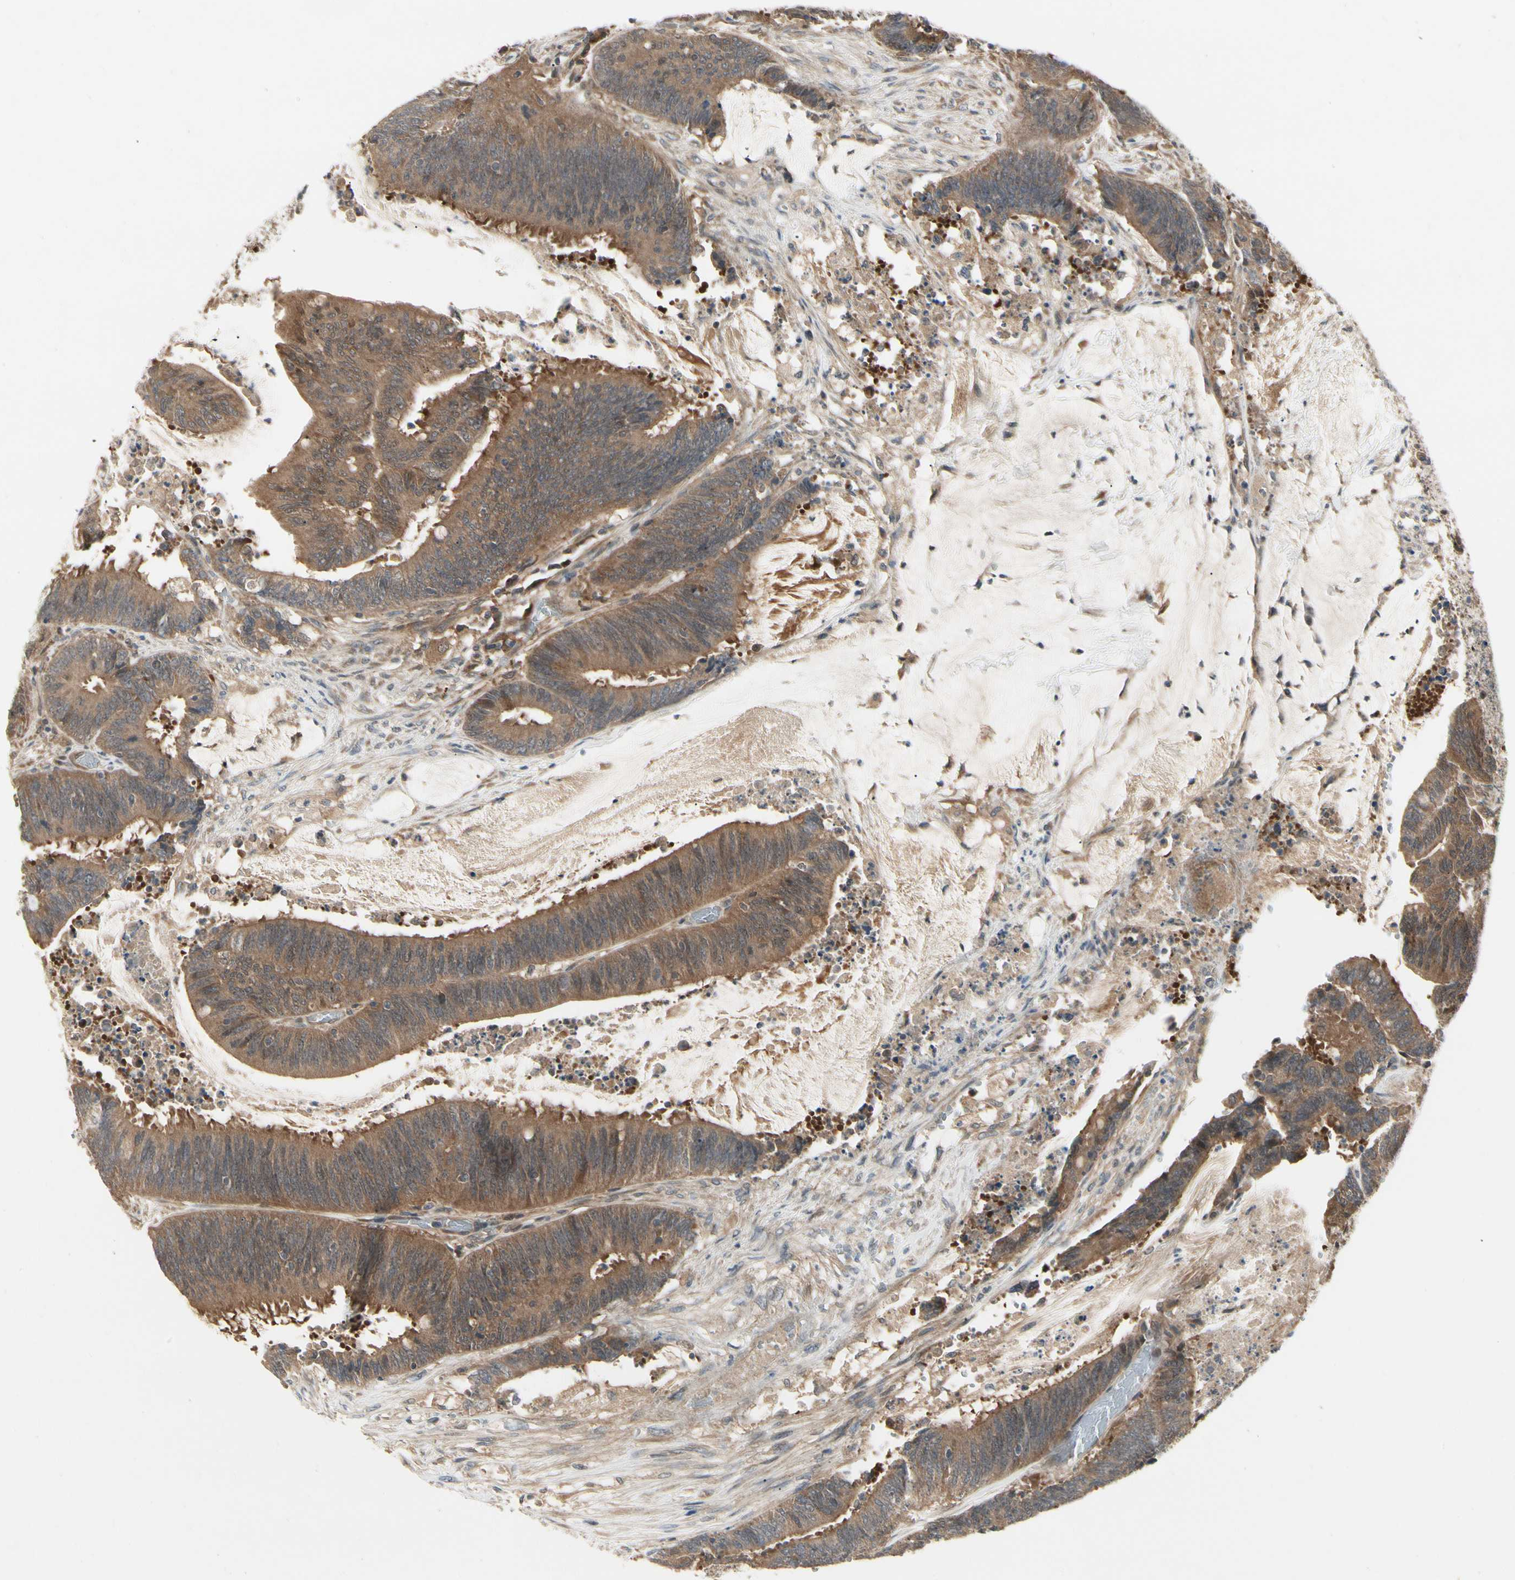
{"staining": {"intensity": "moderate", "quantity": ">75%", "location": "cytoplasmic/membranous"}, "tissue": "colorectal cancer", "cell_type": "Tumor cells", "image_type": "cancer", "snomed": [{"axis": "morphology", "description": "Adenocarcinoma, NOS"}, {"axis": "topography", "description": "Rectum"}], "caption": "The immunohistochemical stain labels moderate cytoplasmic/membranous expression in tumor cells of colorectal cancer (adenocarcinoma) tissue. (DAB (3,3'-diaminobenzidine) = brown stain, brightfield microscopy at high magnification).", "gene": "RNF14", "patient": {"sex": "female", "age": 66}}